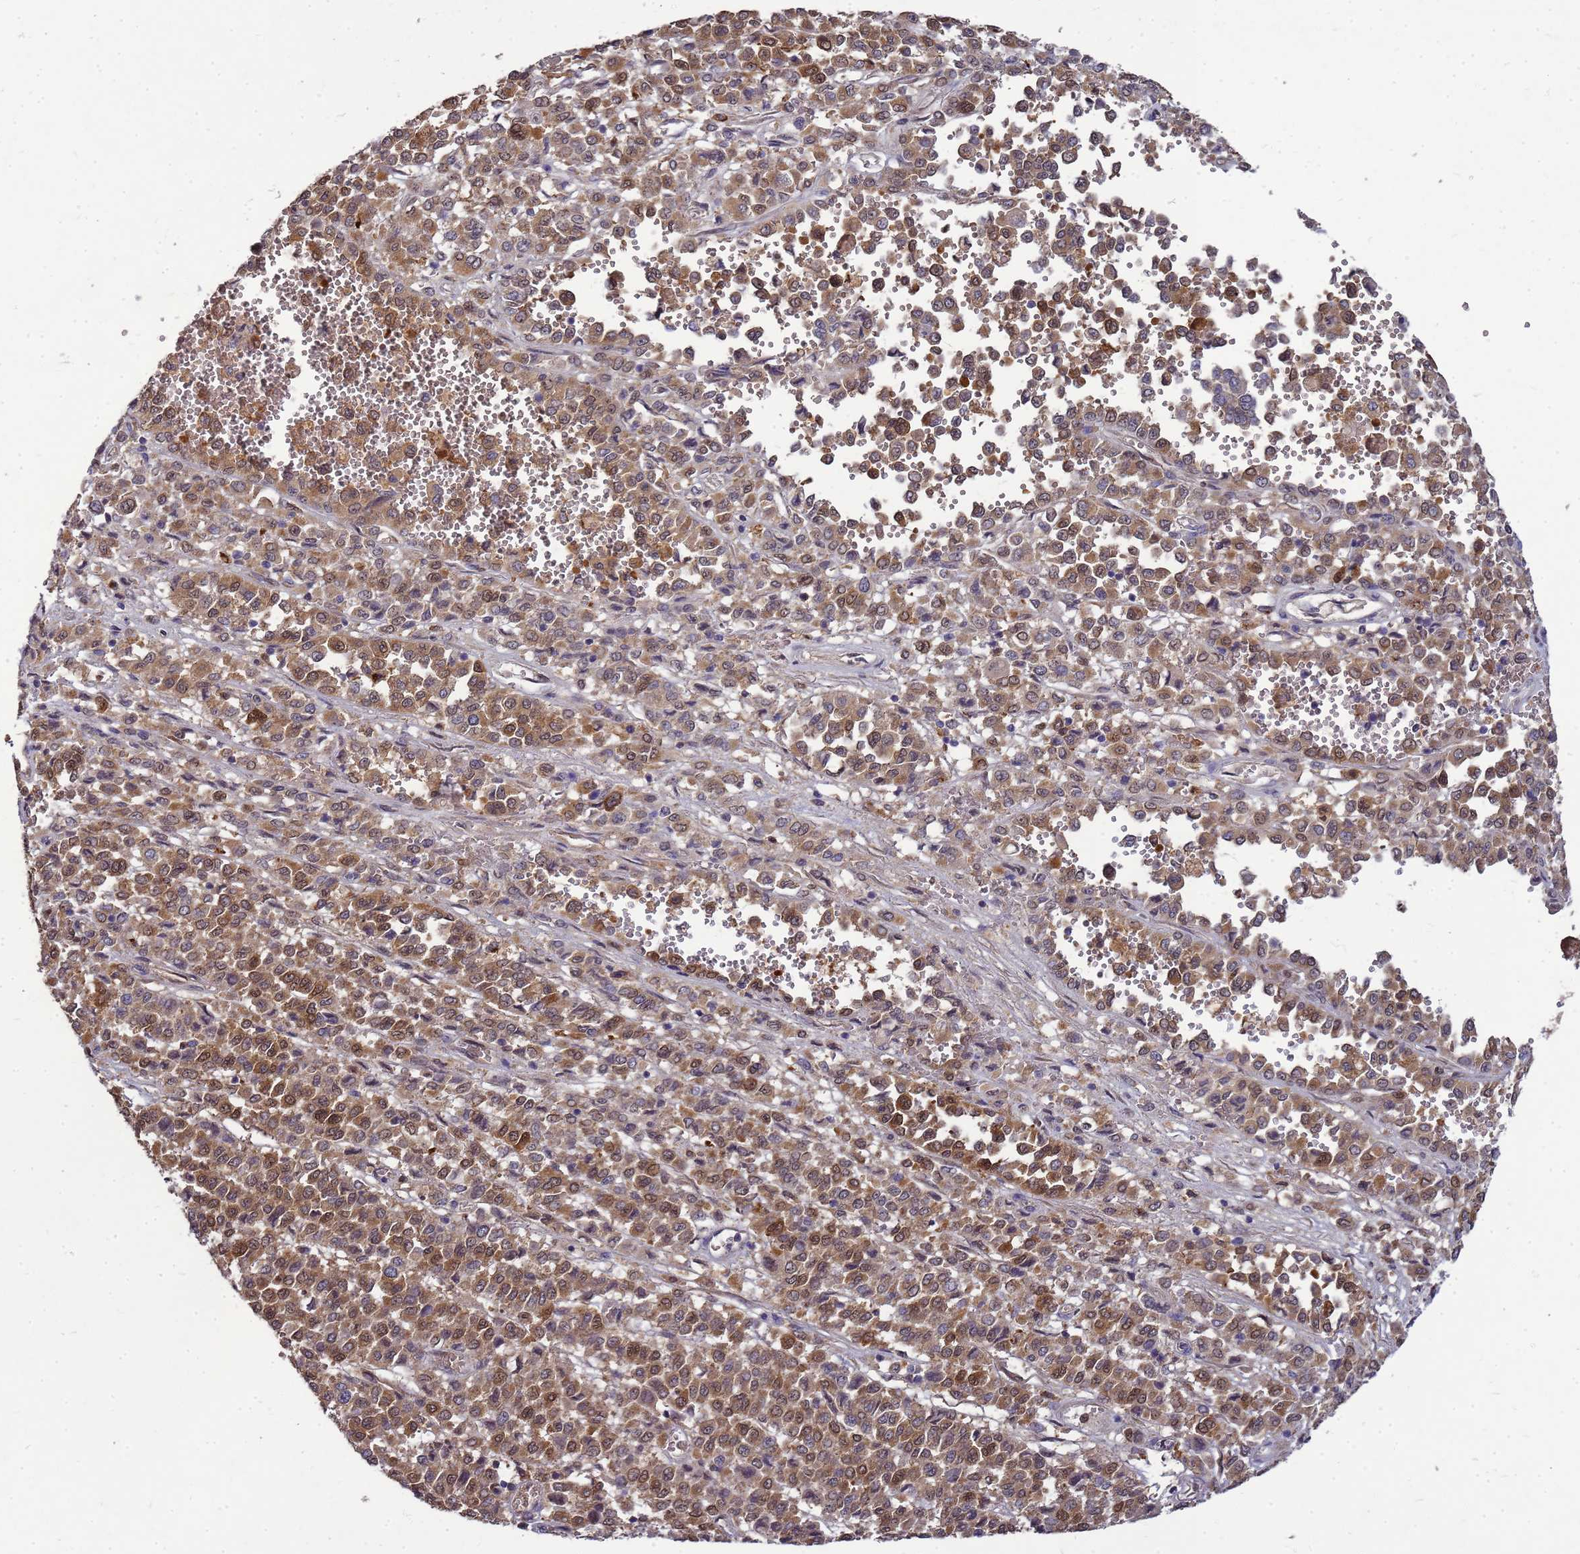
{"staining": {"intensity": "strong", "quantity": ">75%", "location": "cytoplasmic/membranous,nuclear"}, "tissue": "melanoma", "cell_type": "Tumor cells", "image_type": "cancer", "snomed": [{"axis": "morphology", "description": "Malignant melanoma, Metastatic site"}, {"axis": "topography", "description": "Pancreas"}], "caption": "Immunohistochemistry of human melanoma displays high levels of strong cytoplasmic/membranous and nuclear expression in about >75% of tumor cells.", "gene": "EIF4EBP3", "patient": {"sex": "female", "age": 30}}